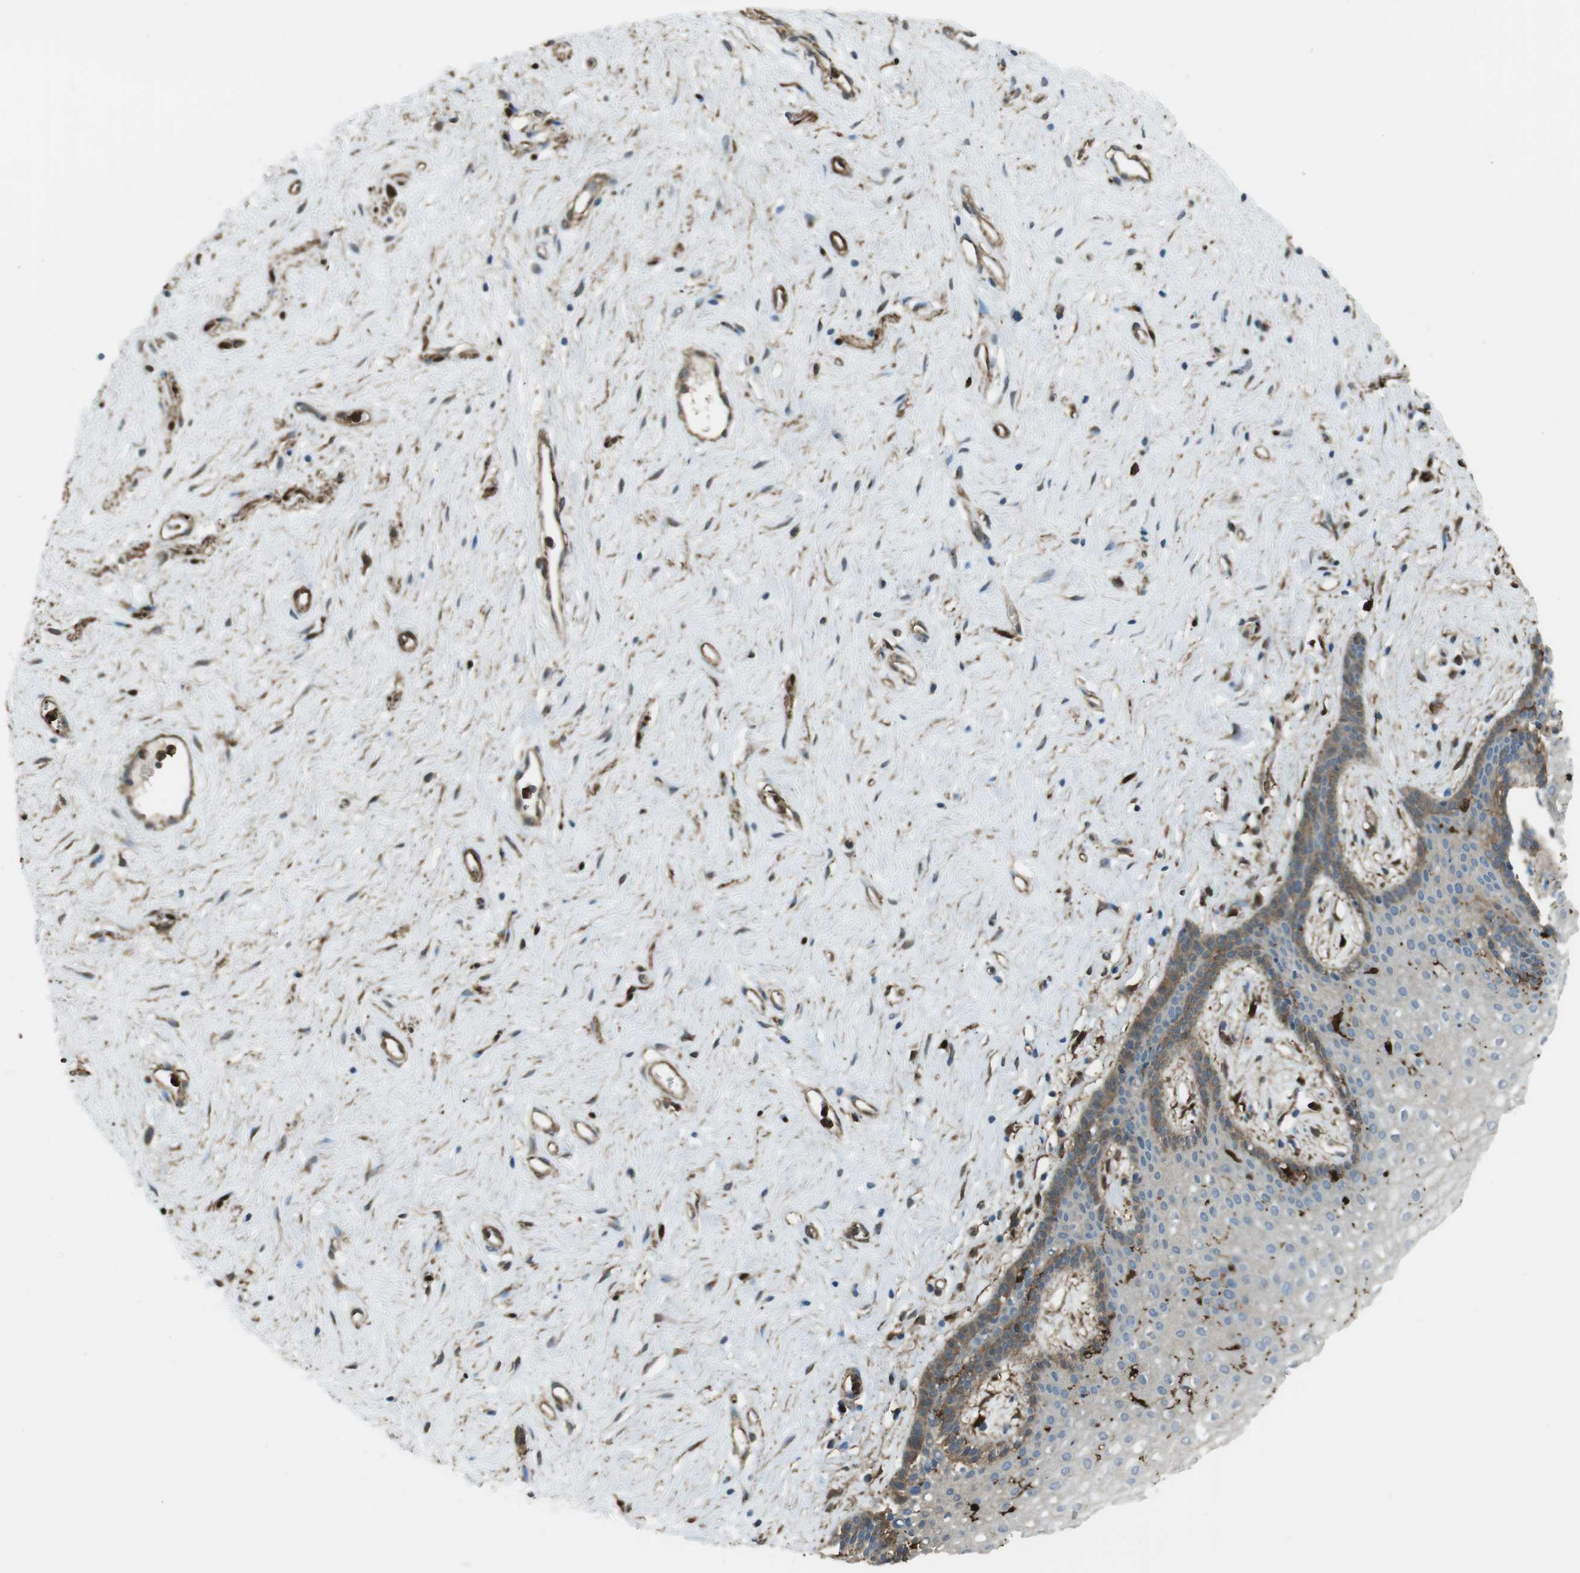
{"staining": {"intensity": "moderate", "quantity": "25%-75%", "location": "cytoplasmic/membranous"}, "tissue": "vagina", "cell_type": "Squamous epithelial cells", "image_type": "normal", "snomed": [{"axis": "morphology", "description": "Normal tissue, NOS"}, {"axis": "topography", "description": "Vagina"}], "caption": "Unremarkable vagina shows moderate cytoplasmic/membranous expression in approximately 25%-75% of squamous epithelial cells, visualized by immunohistochemistry. (brown staining indicates protein expression, while blue staining denotes nuclei).", "gene": "SFT2D1", "patient": {"sex": "female", "age": 44}}